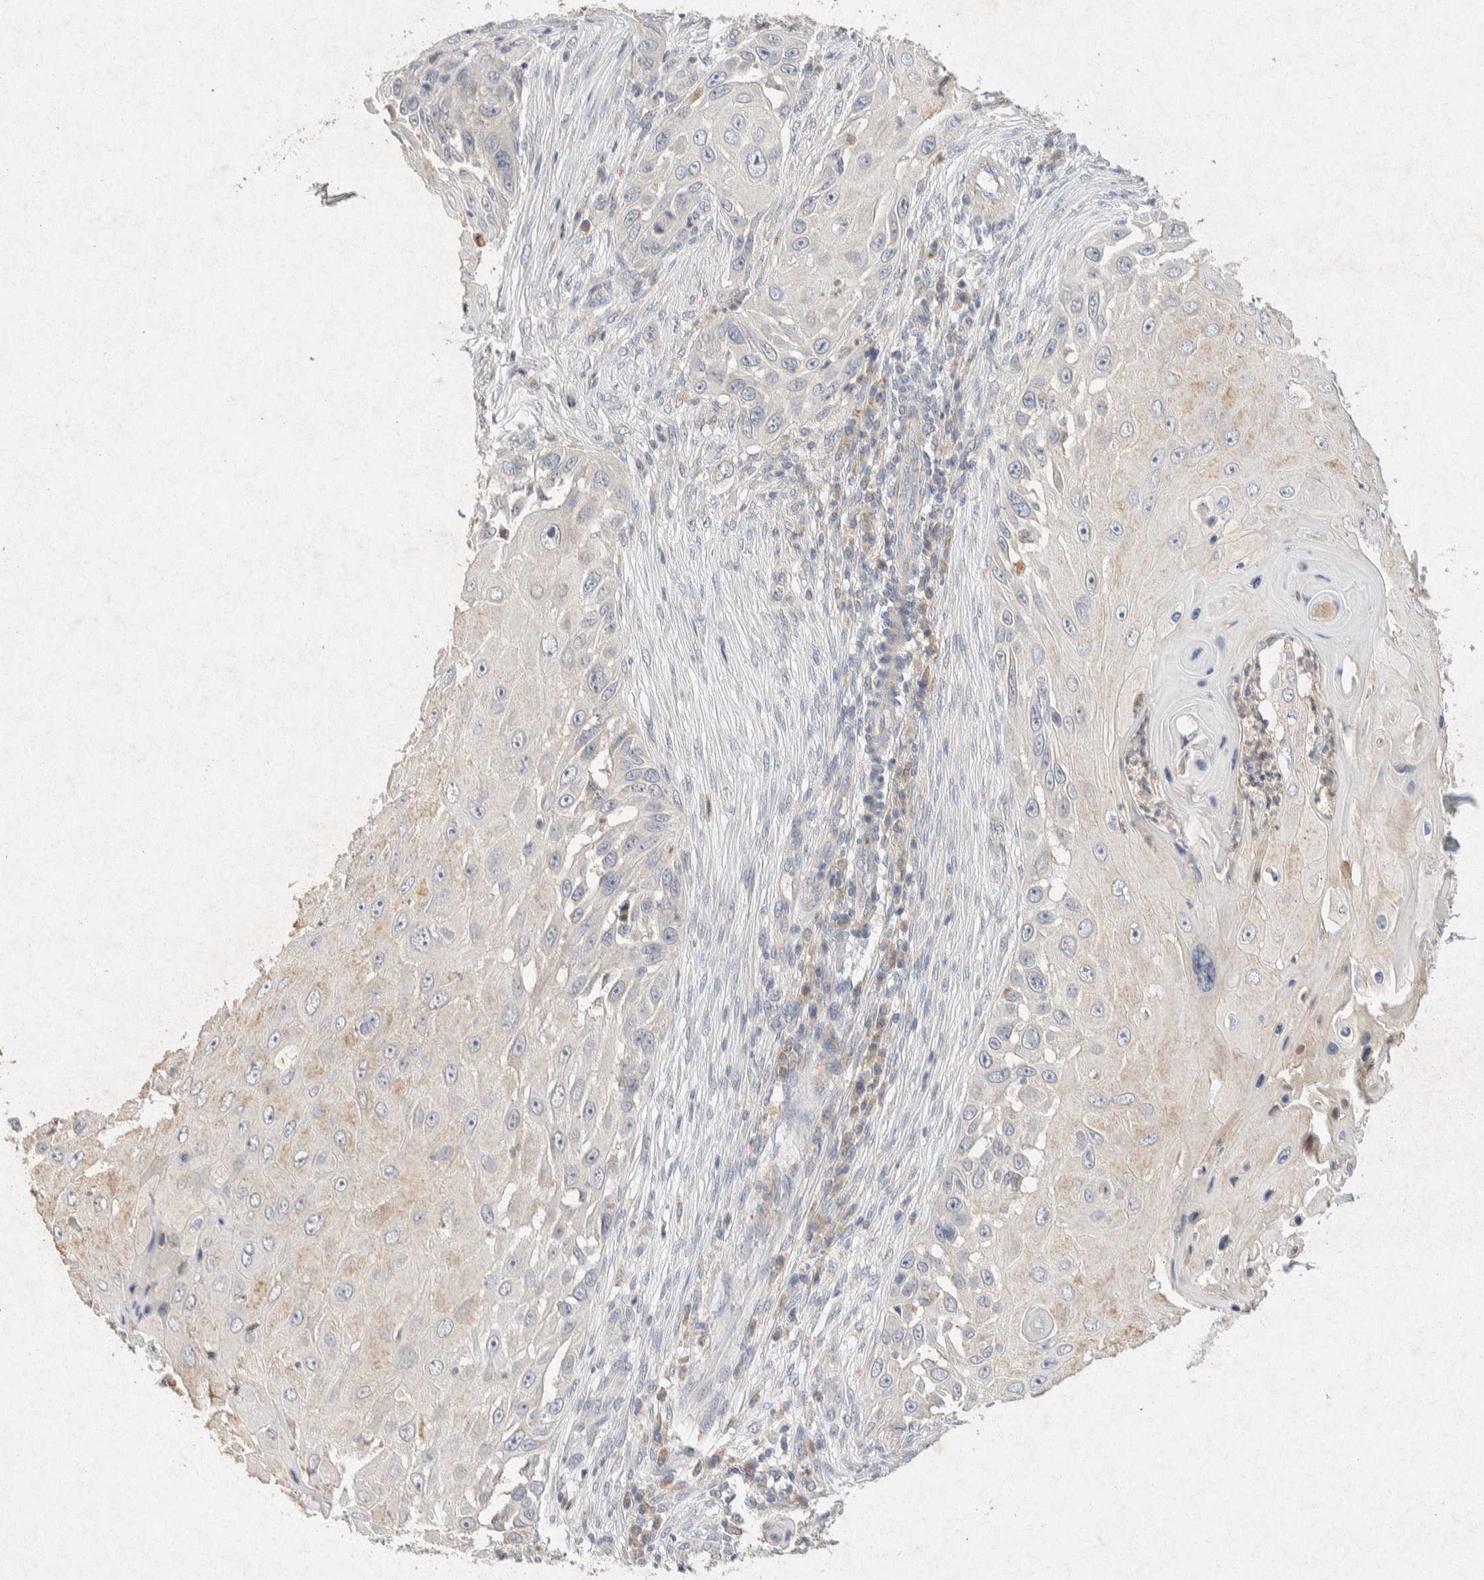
{"staining": {"intensity": "weak", "quantity": "<25%", "location": "cytoplasmic/membranous"}, "tissue": "skin cancer", "cell_type": "Tumor cells", "image_type": "cancer", "snomed": [{"axis": "morphology", "description": "Squamous cell carcinoma, NOS"}, {"axis": "topography", "description": "Skin"}], "caption": "Squamous cell carcinoma (skin) was stained to show a protein in brown. There is no significant positivity in tumor cells. (DAB immunohistochemistry visualized using brightfield microscopy, high magnification).", "gene": "GNAI1", "patient": {"sex": "female", "age": 44}}